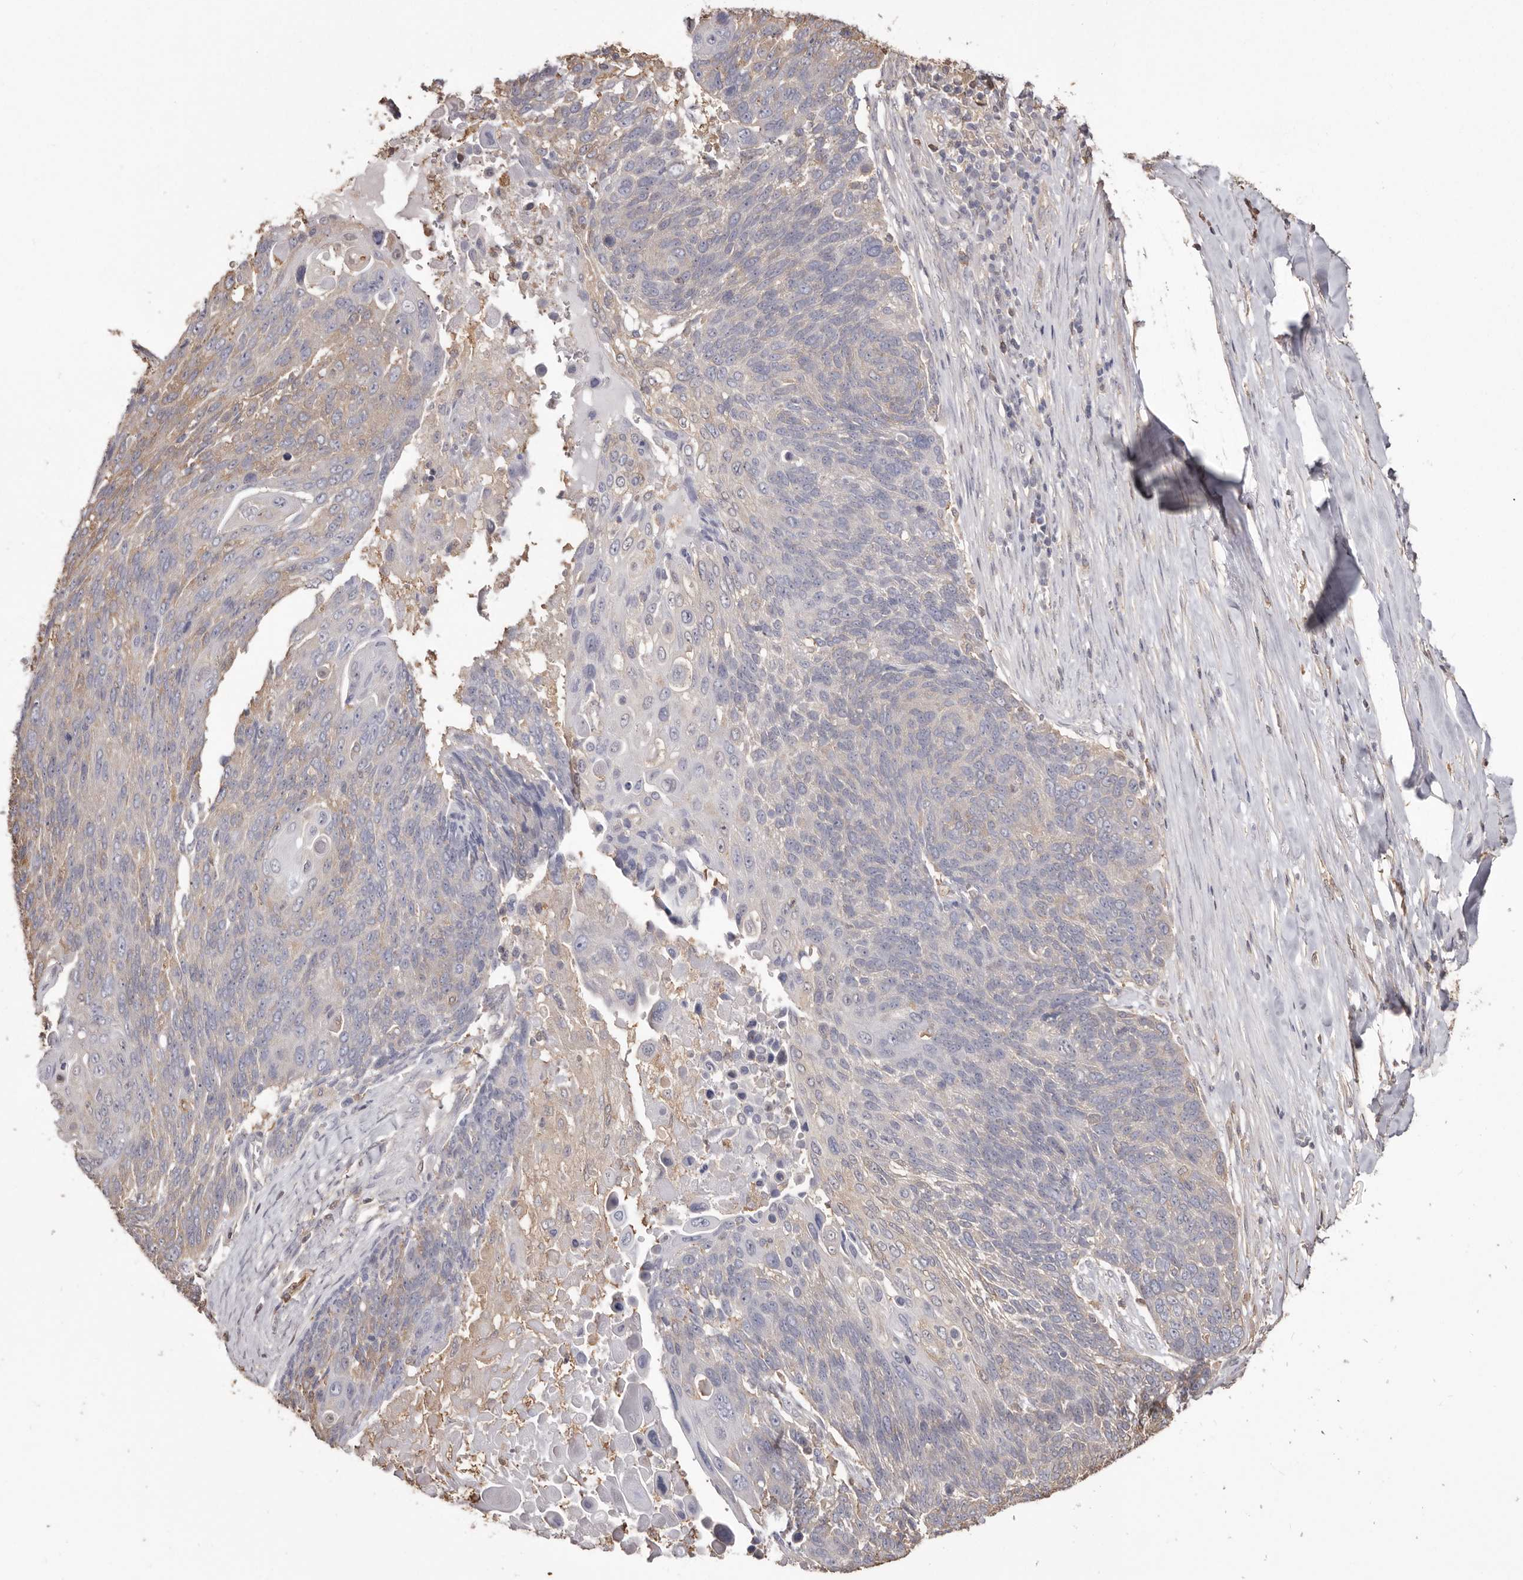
{"staining": {"intensity": "weak", "quantity": "<25%", "location": "cytoplasmic/membranous"}, "tissue": "lung cancer", "cell_type": "Tumor cells", "image_type": "cancer", "snomed": [{"axis": "morphology", "description": "Squamous cell carcinoma, NOS"}, {"axis": "topography", "description": "Lung"}], "caption": "The image shows no significant positivity in tumor cells of squamous cell carcinoma (lung). Nuclei are stained in blue.", "gene": "PKM", "patient": {"sex": "male", "age": 66}}